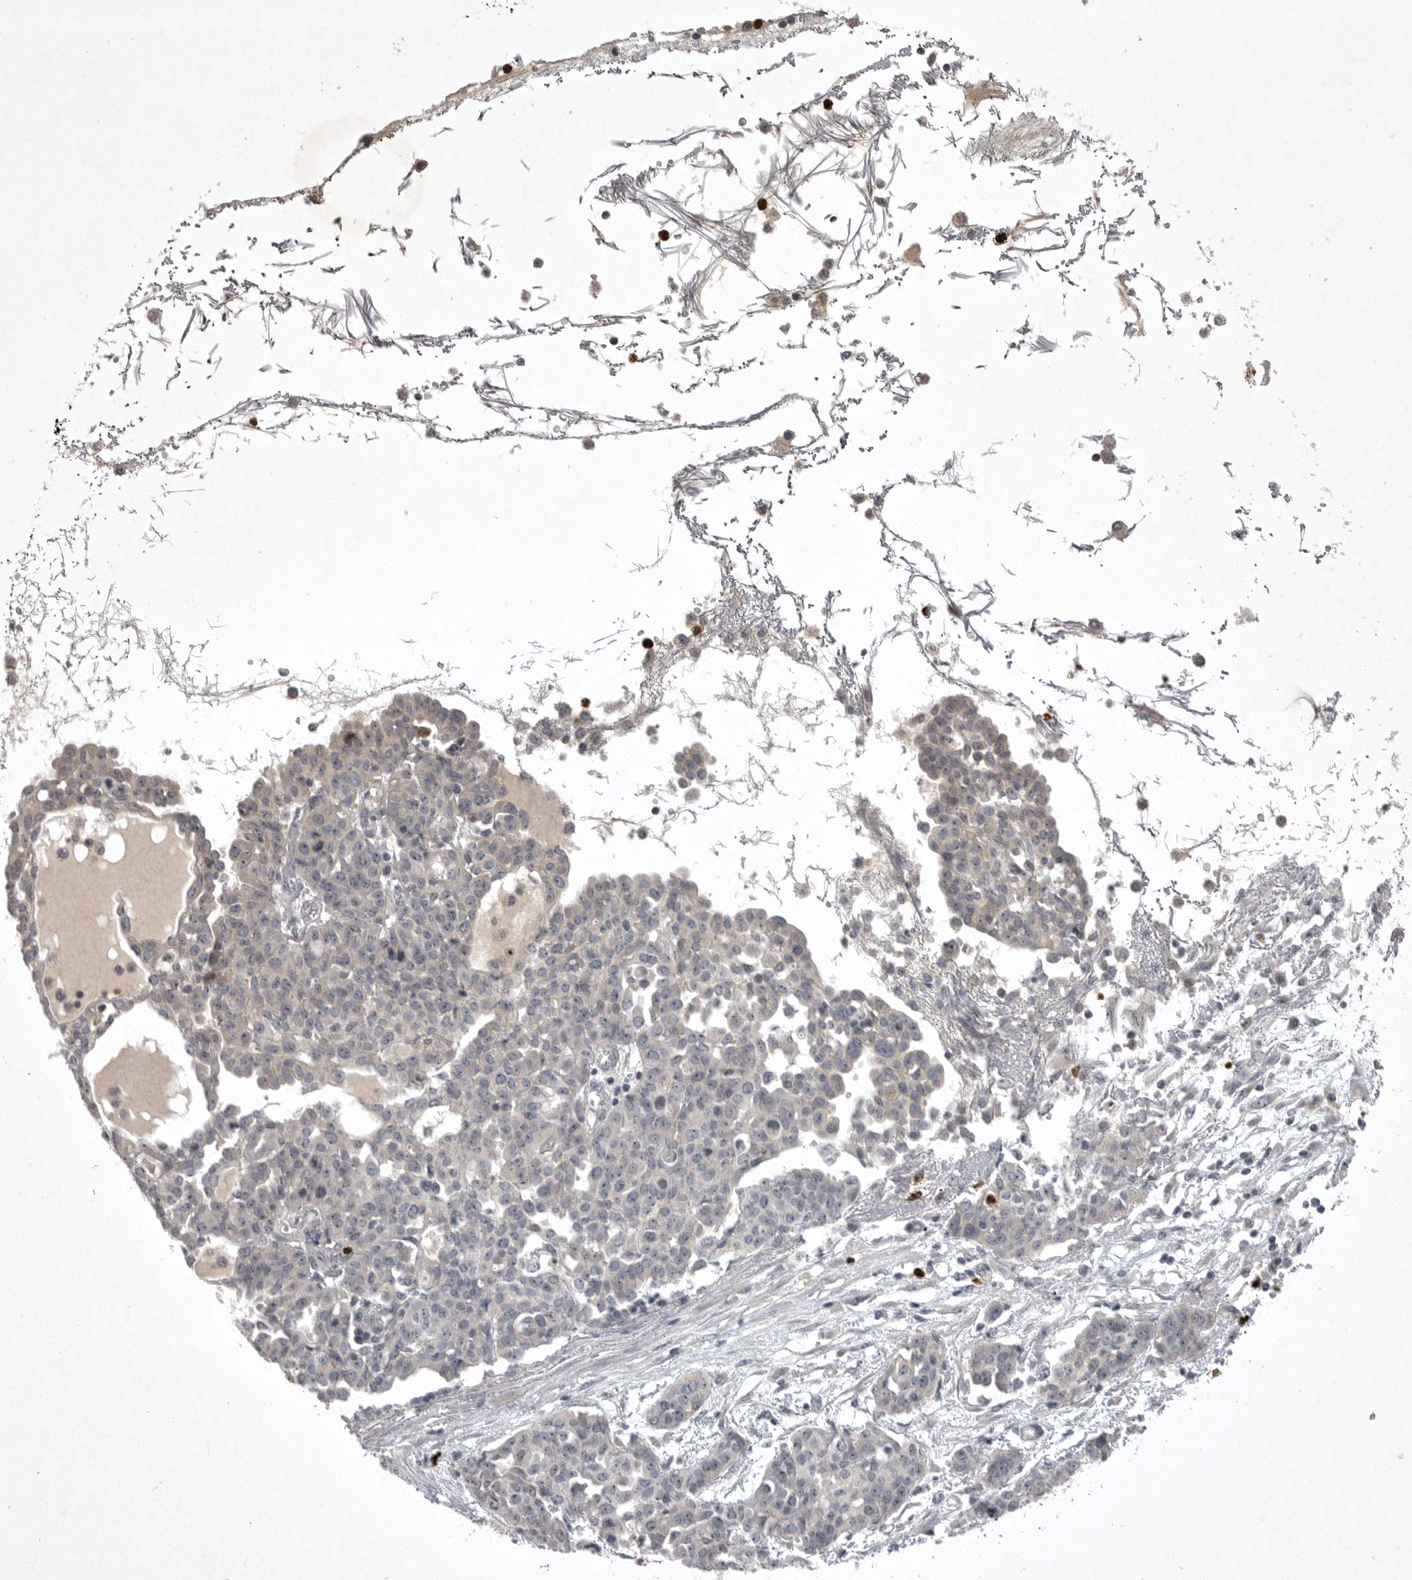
{"staining": {"intensity": "negative", "quantity": "none", "location": "none"}, "tissue": "ovarian cancer", "cell_type": "Tumor cells", "image_type": "cancer", "snomed": [{"axis": "morphology", "description": "Cystadenocarcinoma, serous, NOS"}, {"axis": "topography", "description": "Soft tissue"}, {"axis": "topography", "description": "Ovary"}], "caption": "Photomicrograph shows no protein positivity in tumor cells of ovarian serous cystadenocarcinoma tissue.", "gene": "UBE3D", "patient": {"sex": "female", "age": 57}}